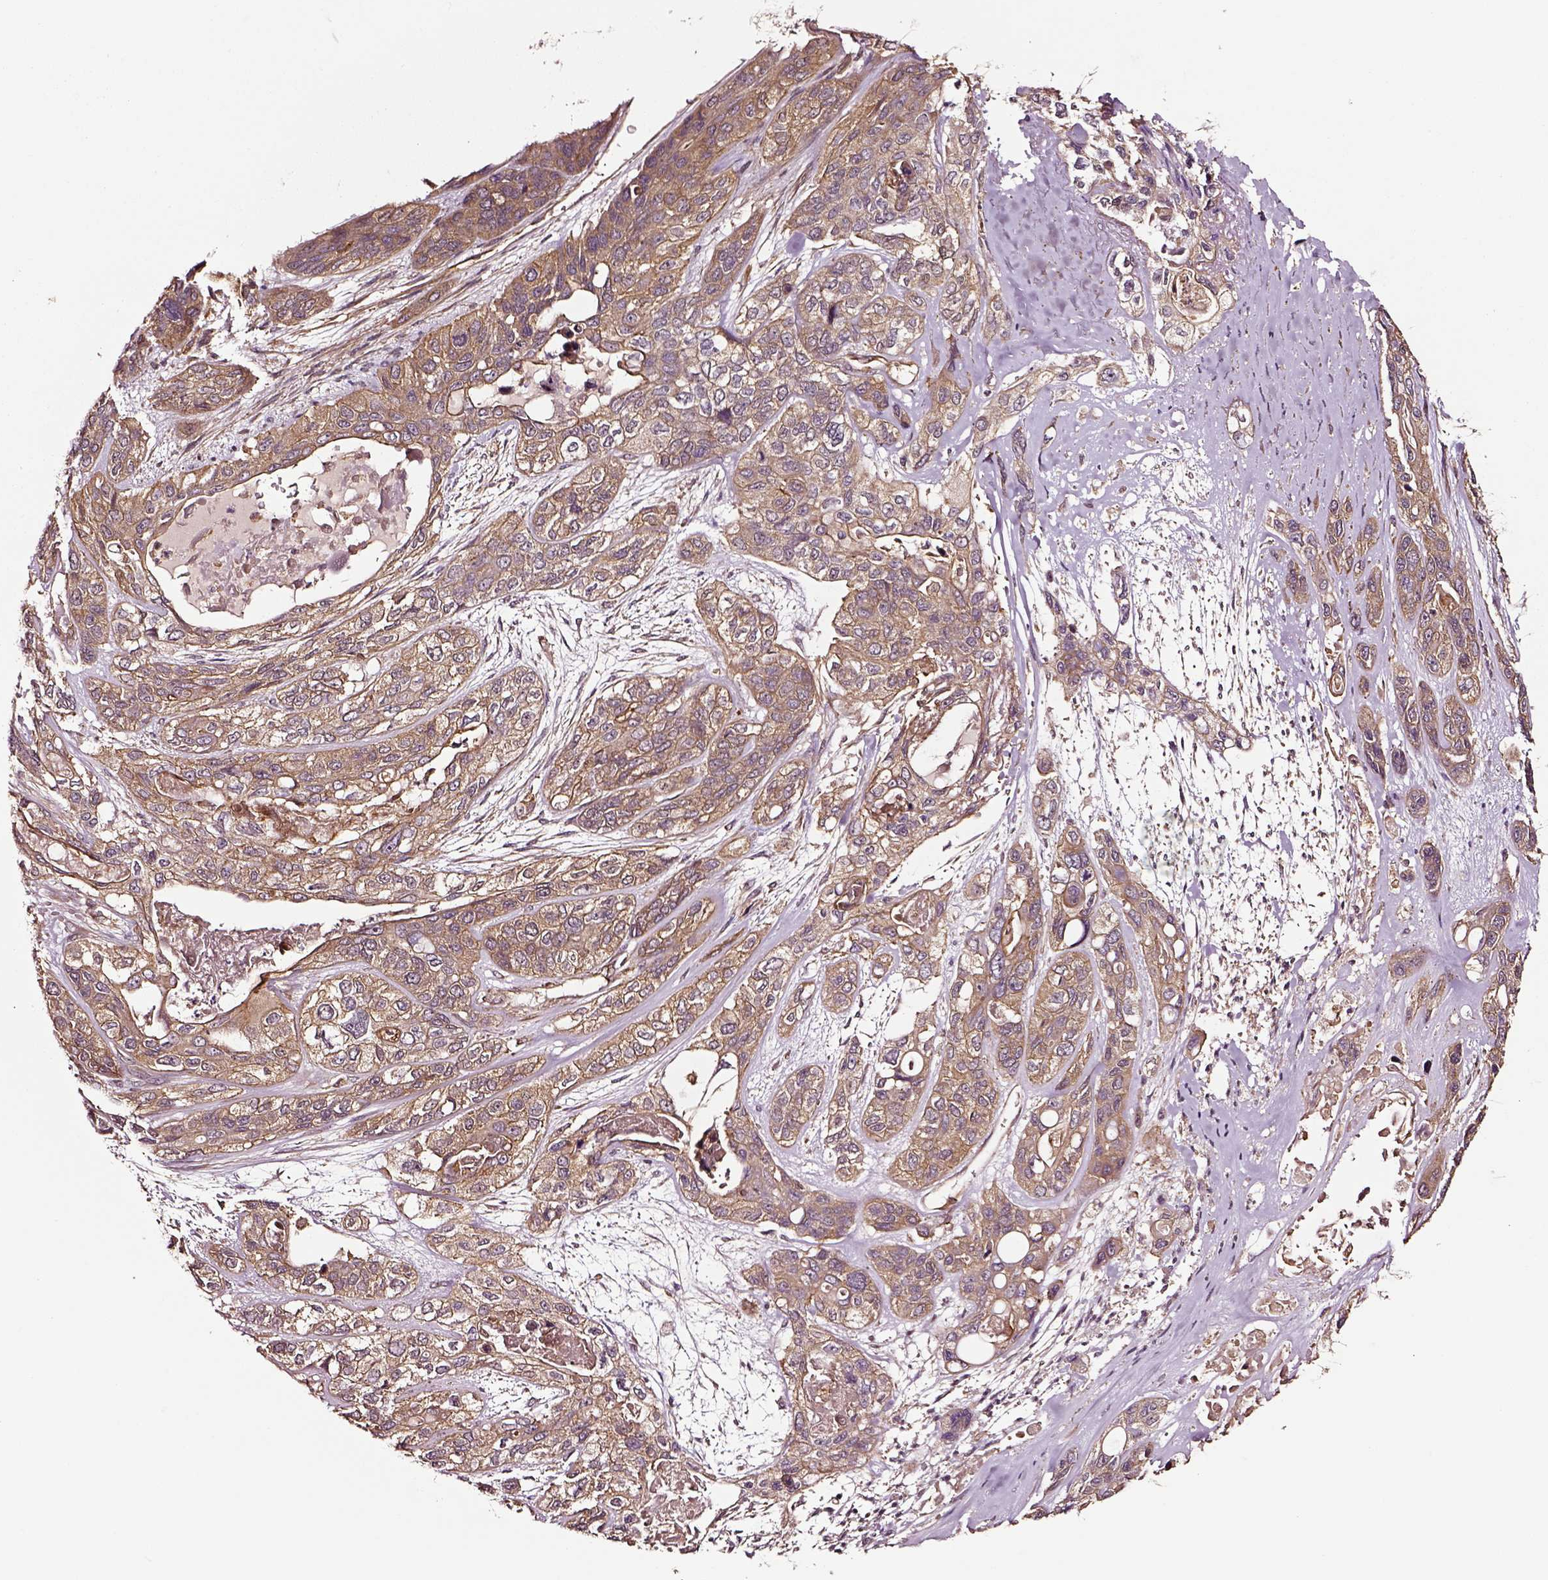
{"staining": {"intensity": "moderate", "quantity": ">75%", "location": "cytoplasmic/membranous"}, "tissue": "lung cancer", "cell_type": "Tumor cells", "image_type": "cancer", "snomed": [{"axis": "morphology", "description": "Squamous cell carcinoma, NOS"}, {"axis": "topography", "description": "Lung"}], "caption": "Protein expression analysis of lung cancer (squamous cell carcinoma) displays moderate cytoplasmic/membranous expression in approximately >75% of tumor cells.", "gene": "RASSF5", "patient": {"sex": "female", "age": 70}}